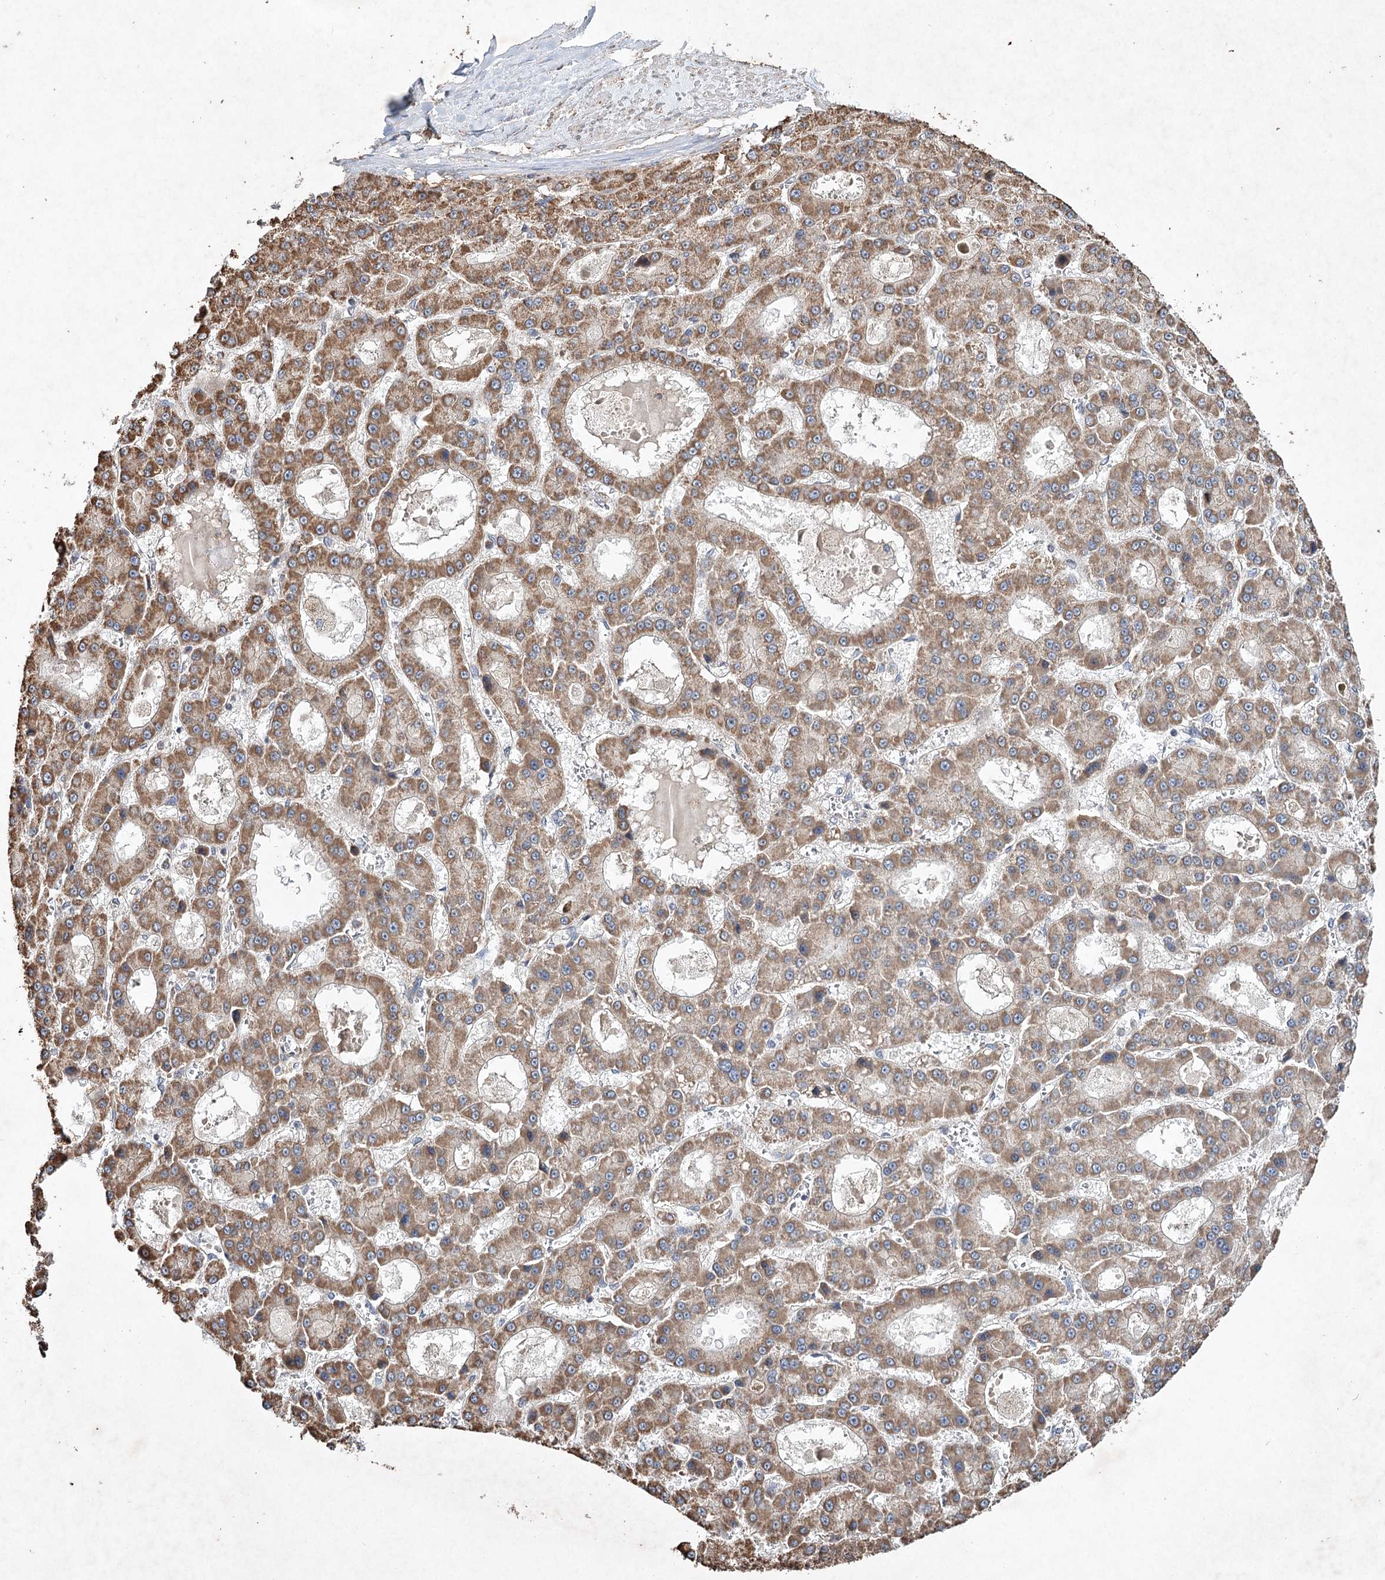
{"staining": {"intensity": "moderate", "quantity": ">75%", "location": "cytoplasmic/membranous"}, "tissue": "liver cancer", "cell_type": "Tumor cells", "image_type": "cancer", "snomed": [{"axis": "morphology", "description": "Carcinoma, Hepatocellular, NOS"}, {"axis": "topography", "description": "Liver"}], "caption": "Protein expression analysis of hepatocellular carcinoma (liver) exhibits moderate cytoplasmic/membranous staining in approximately >75% of tumor cells.", "gene": "PIK3CB", "patient": {"sex": "male", "age": 70}}